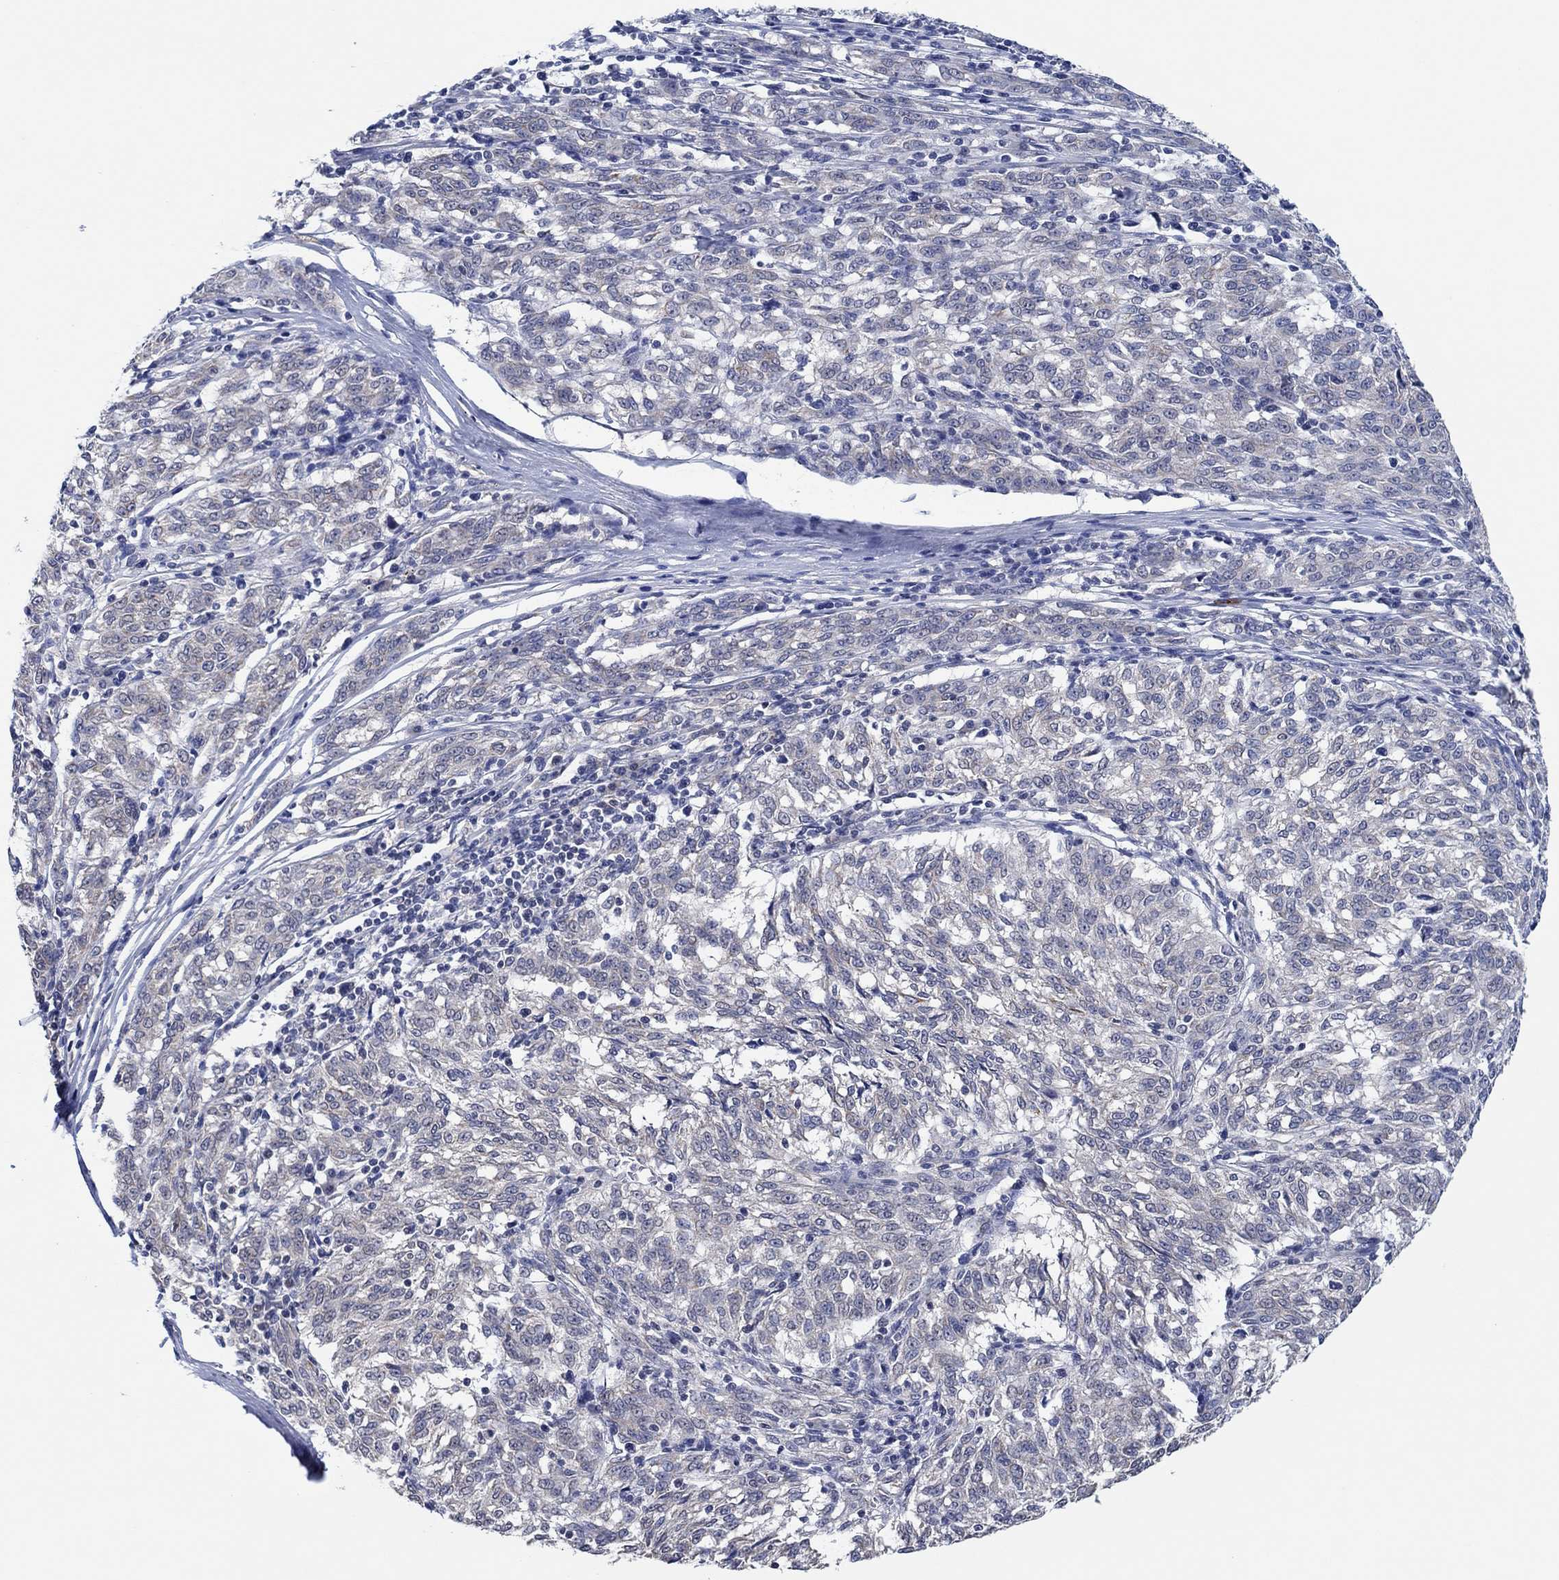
{"staining": {"intensity": "negative", "quantity": "none", "location": "none"}, "tissue": "melanoma", "cell_type": "Tumor cells", "image_type": "cancer", "snomed": [{"axis": "morphology", "description": "Malignant melanoma, NOS"}, {"axis": "topography", "description": "Skin"}], "caption": "This micrograph is of melanoma stained with IHC to label a protein in brown with the nuclei are counter-stained blue. There is no staining in tumor cells.", "gene": "PRRT3", "patient": {"sex": "female", "age": 72}}